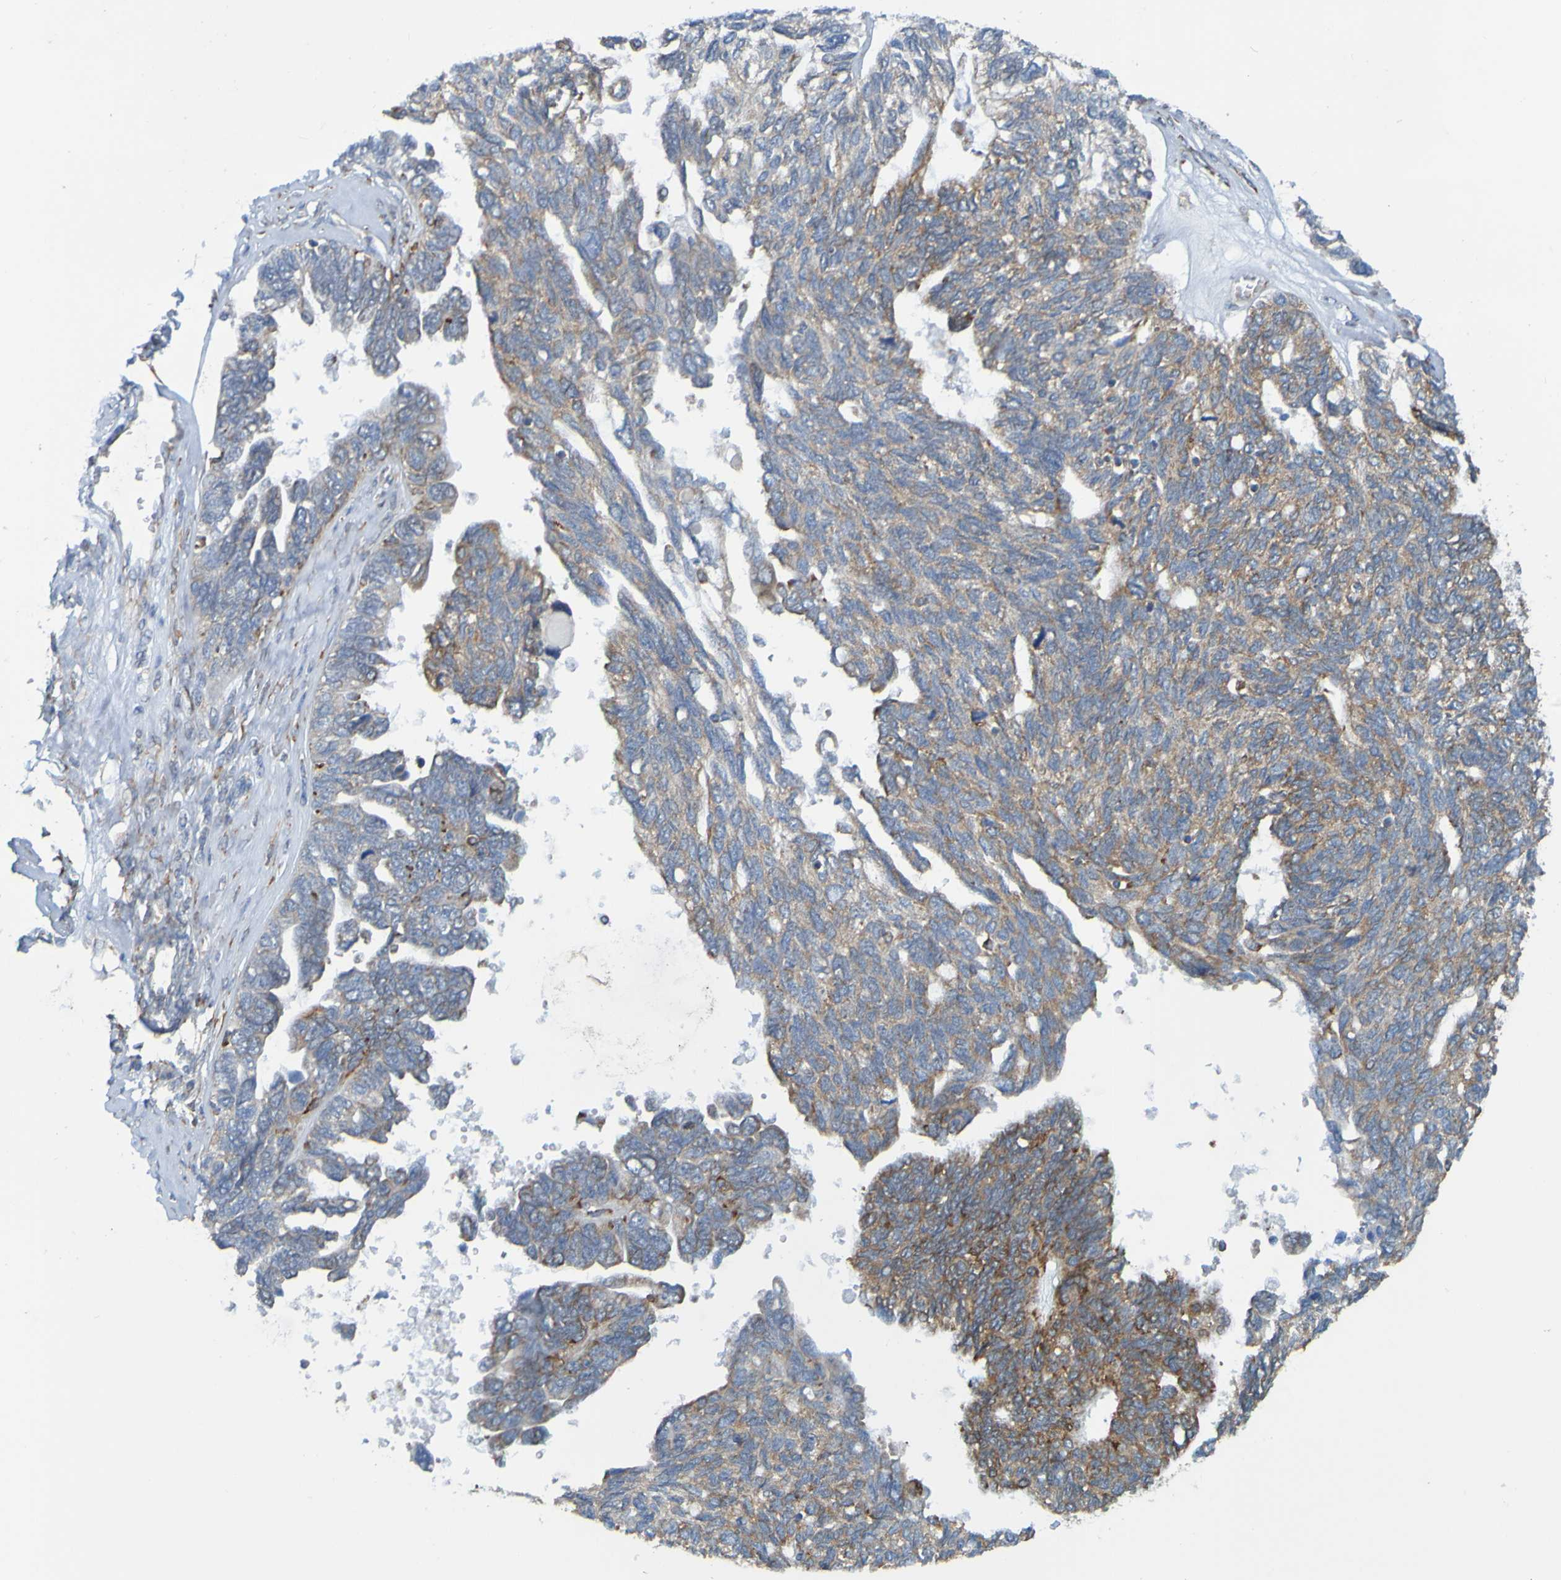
{"staining": {"intensity": "weak", "quantity": ">75%", "location": "cytoplasmic/membranous"}, "tissue": "ovarian cancer", "cell_type": "Tumor cells", "image_type": "cancer", "snomed": [{"axis": "morphology", "description": "Cystadenocarcinoma, serous, NOS"}, {"axis": "topography", "description": "Ovary"}], "caption": "A high-resolution histopathology image shows immunohistochemistry staining of ovarian cancer (serous cystadenocarcinoma), which shows weak cytoplasmic/membranous positivity in approximately >75% of tumor cells.", "gene": "SSR1", "patient": {"sex": "female", "age": 79}}